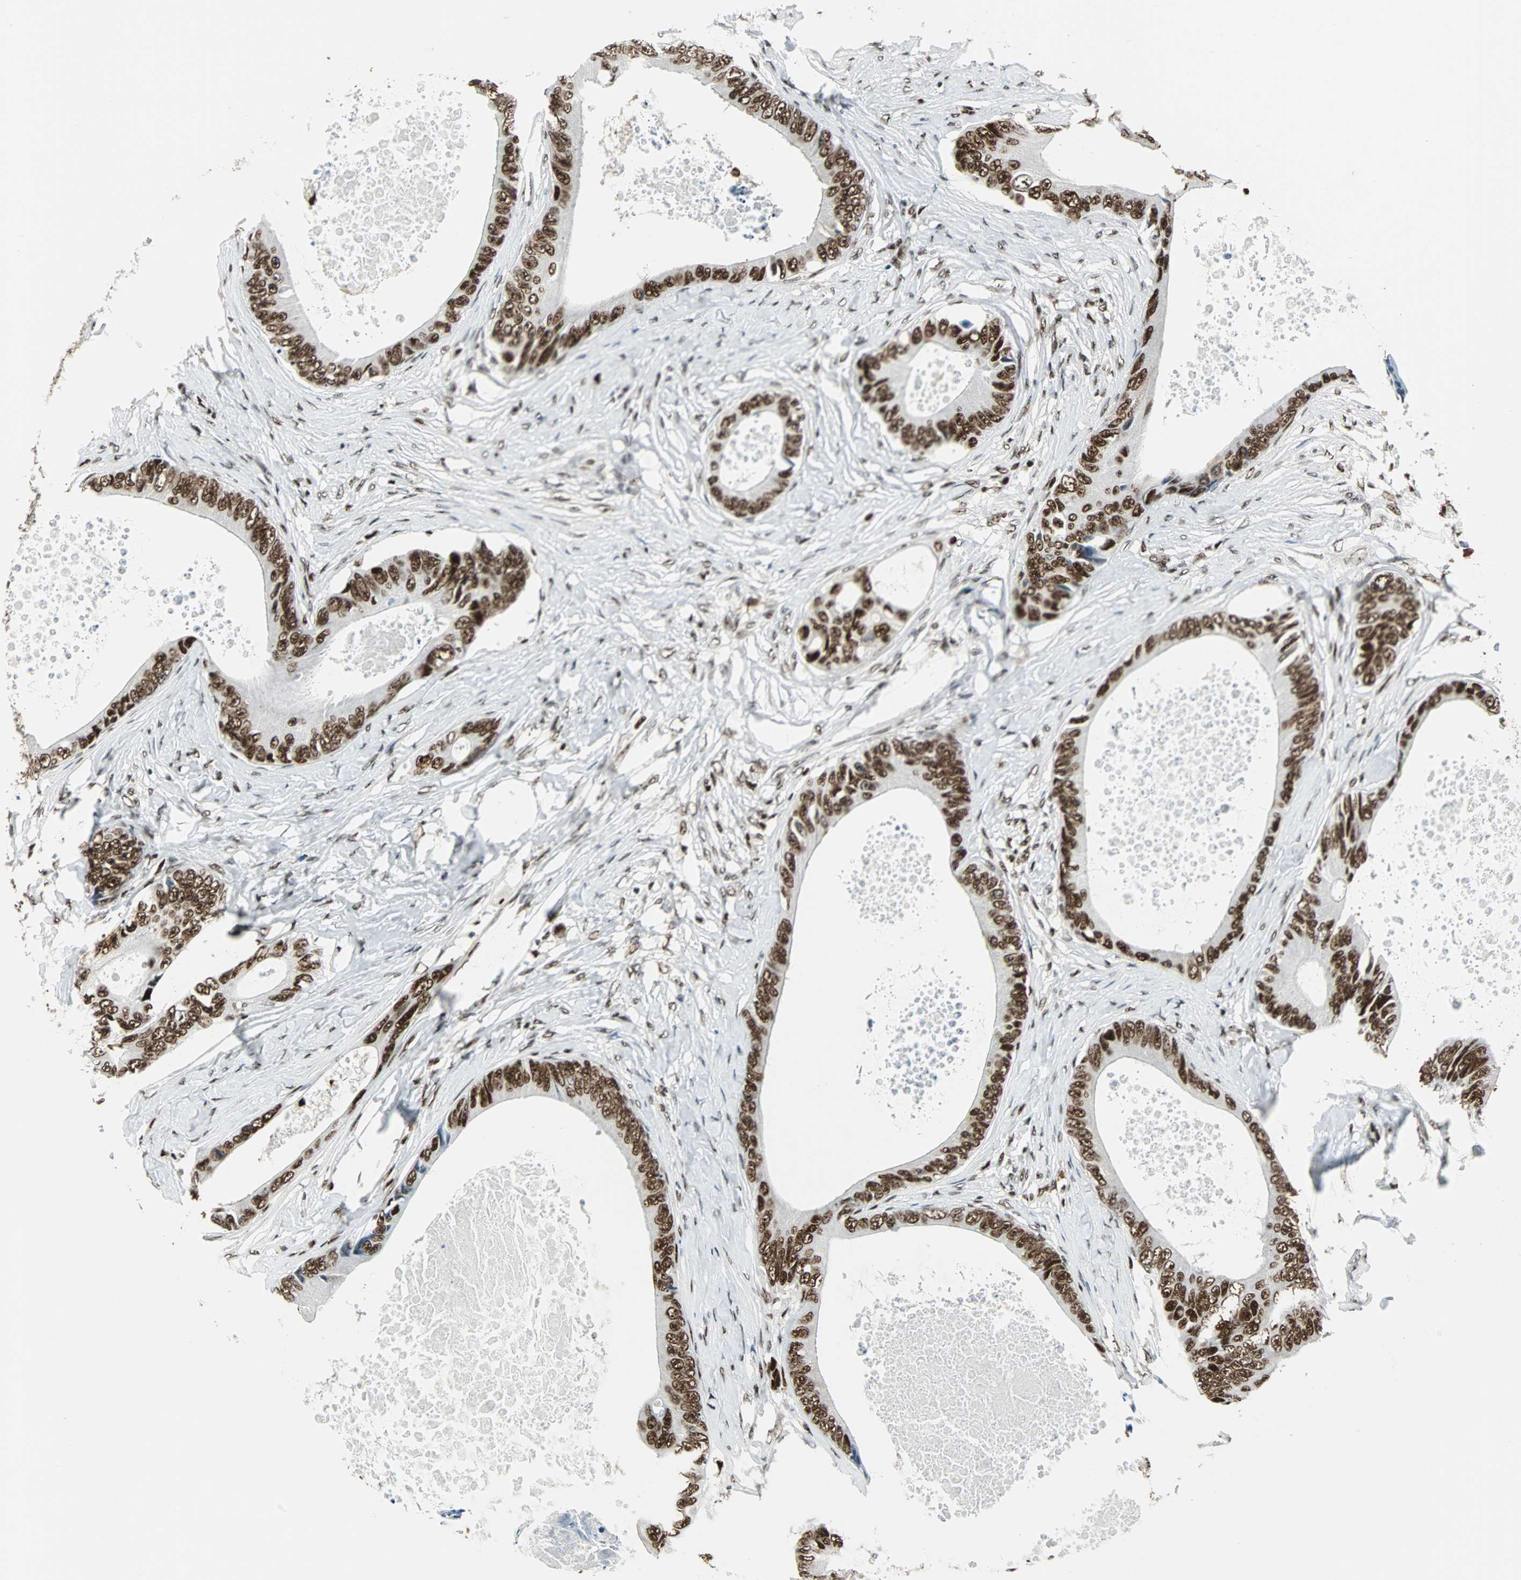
{"staining": {"intensity": "strong", "quantity": ">75%", "location": "nuclear"}, "tissue": "colorectal cancer", "cell_type": "Tumor cells", "image_type": "cancer", "snomed": [{"axis": "morphology", "description": "Normal tissue, NOS"}, {"axis": "morphology", "description": "Adenocarcinoma, NOS"}, {"axis": "topography", "description": "Rectum"}, {"axis": "topography", "description": "Peripheral nerve tissue"}], "caption": "Protein expression analysis of adenocarcinoma (colorectal) displays strong nuclear positivity in about >75% of tumor cells. Using DAB (3,3'-diaminobenzidine) (brown) and hematoxylin (blue) stains, captured at high magnification using brightfield microscopy.", "gene": "XRCC4", "patient": {"sex": "female", "age": 77}}